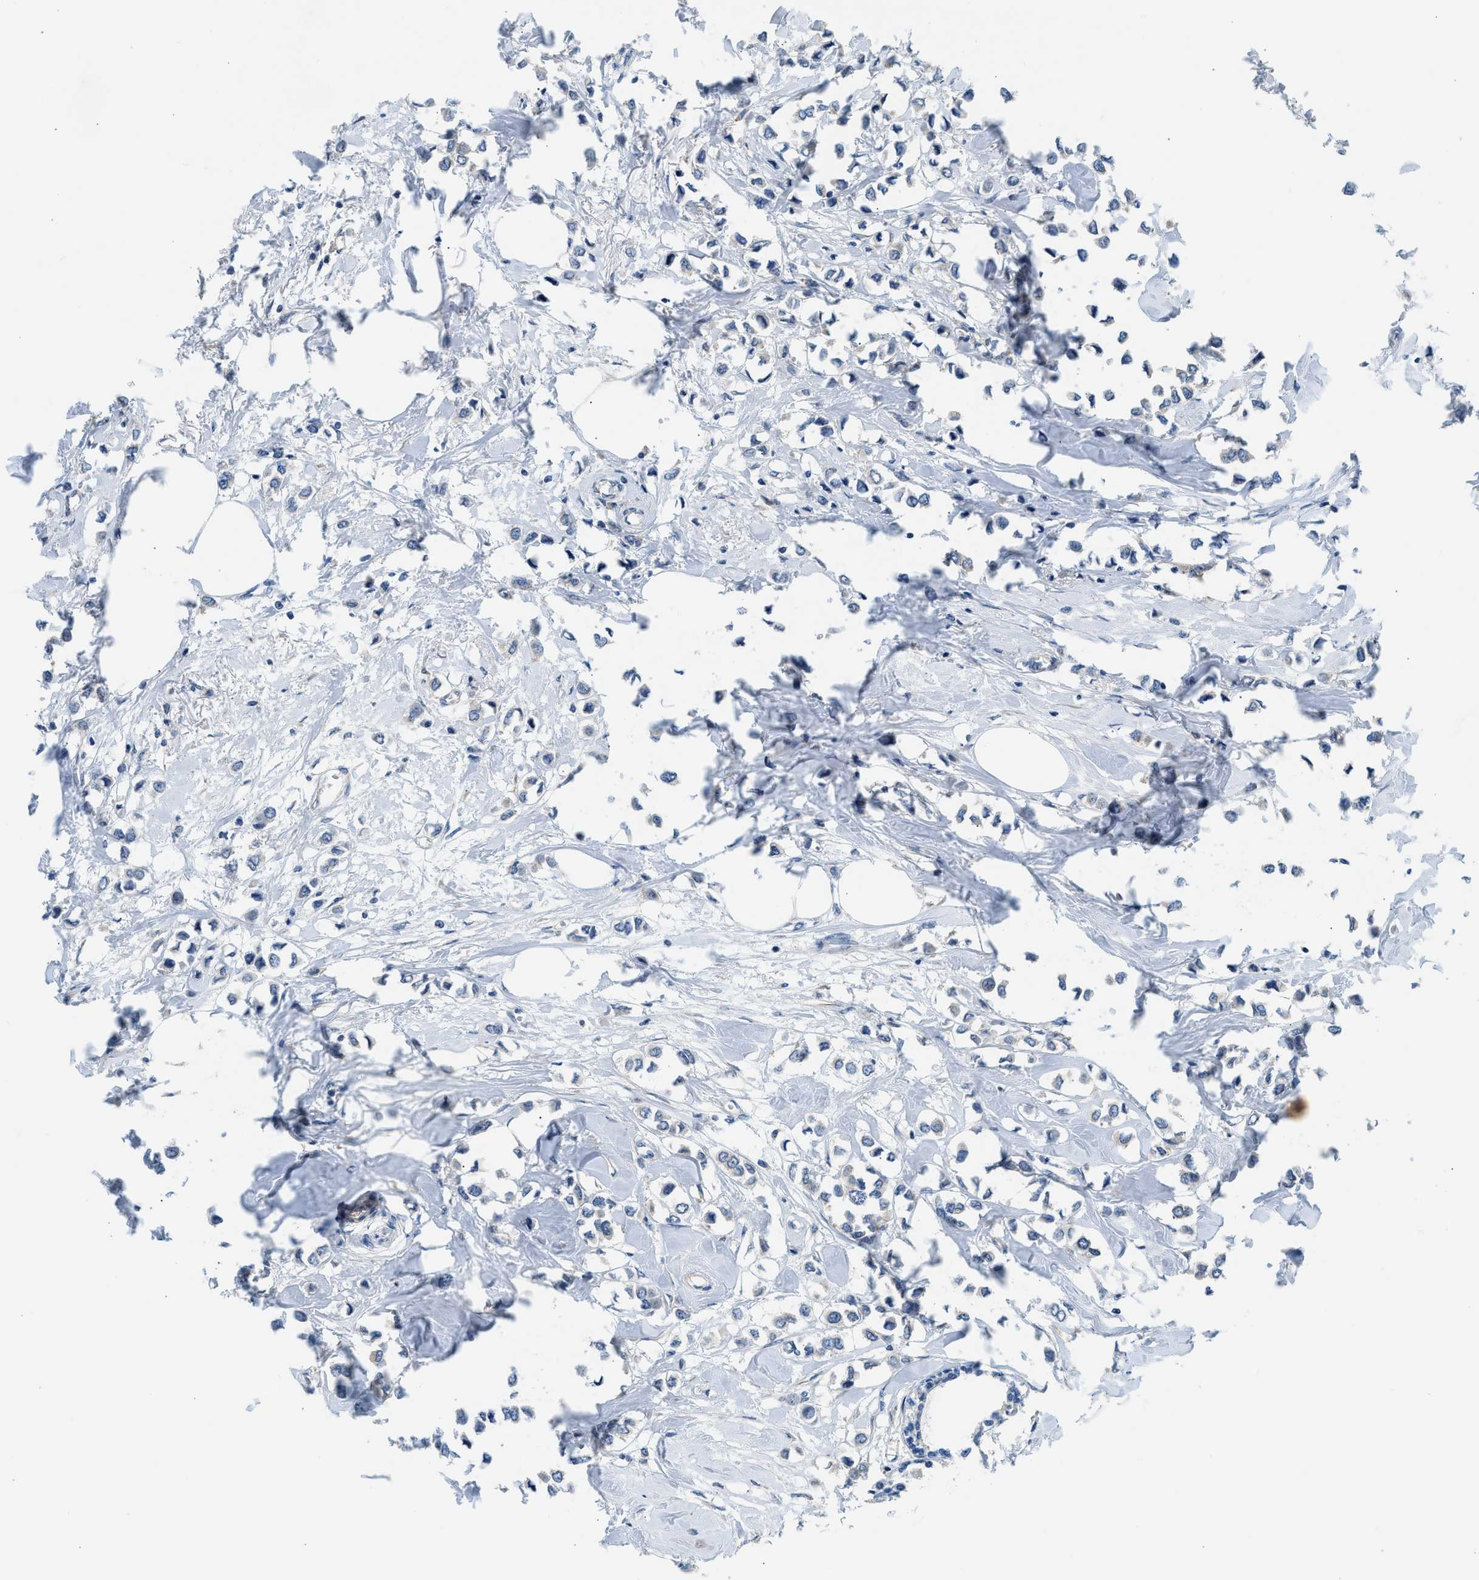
{"staining": {"intensity": "weak", "quantity": "<25%", "location": "cytoplasmic/membranous"}, "tissue": "breast cancer", "cell_type": "Tumor cells", "image_type": "cancer", "snomed": [{"axis": "morphology", "description": "Lobular carcinoma"}, {"axis": "topography", "description": "Breast"}], "caption": "Protein analysis of lobular carcinoma (breast) displays no significant positivity in tumor cells.", "gene": "LPIN2", "patient": {"sex": "female", "age": 51}}